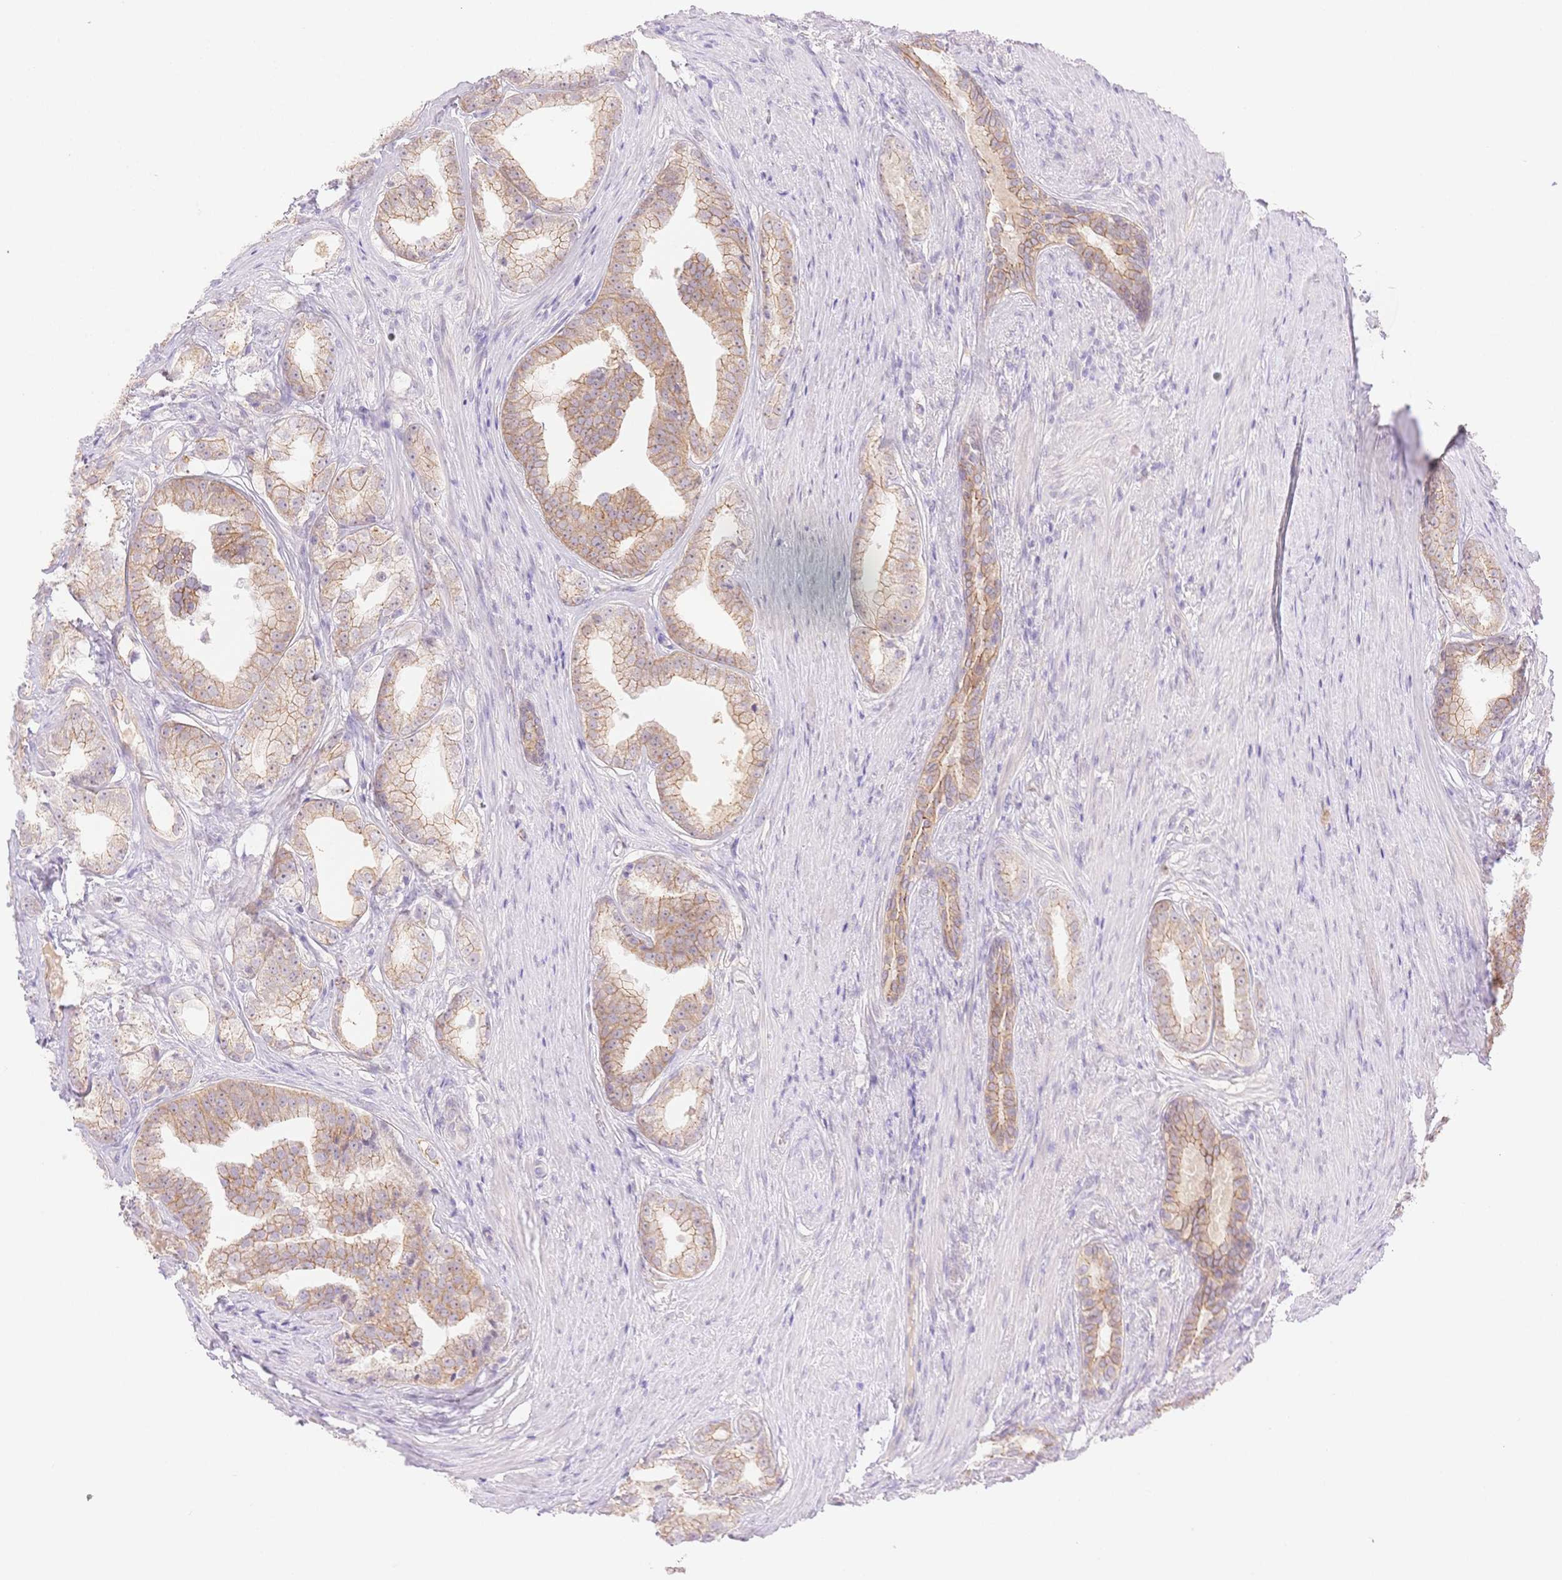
{"staining": {"intensity": "moderate", "quantity": ">75%", "location": "cytoplasmic/membranous"}, "tissue": "prostate cancer", "cell_type": "Tumor cells", "image_type": "cancer", "snomed": [{"axis": "morphology", "description": "Adenocarcinoma, Low grade"}, {"axis": "topography", "description": "Prostate"}], "caption": "Protein staining of prostate adenocarcinoma (low-grade) tissue demonstrates moderate cytoplasmic/membranous staining in about >75% of tumor cells. The staining was performed using DAB (3,3'-diaminobenzidine), with brown indicating positive protein expression. Nuclei are stained blue with hematoxylin.", "gene": "WDR54", "patient": {"sex": "male", "age": 65}}